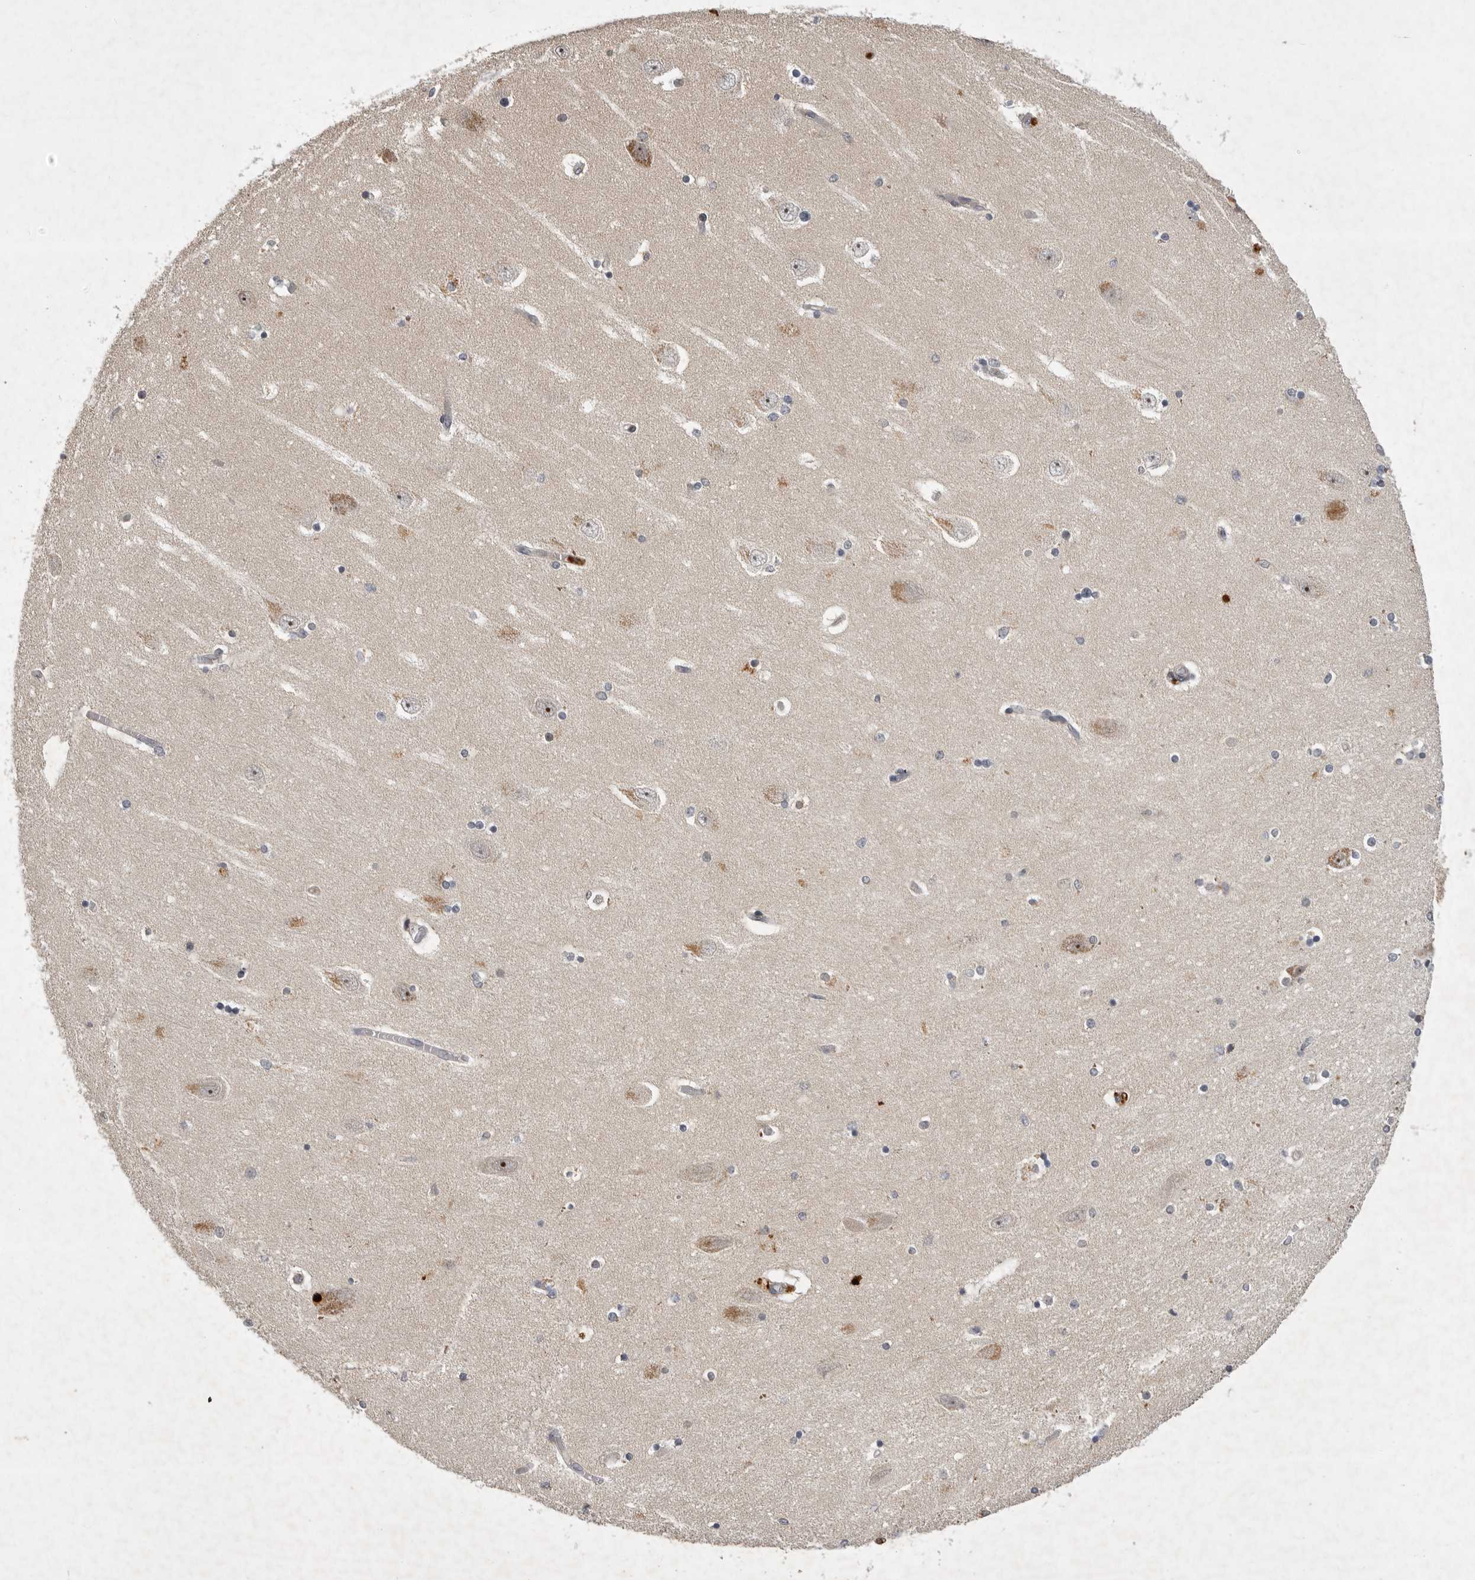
{"staining": {"intensity": "negative", "quantity": "none", "location": "none"}, "tissue": "hippocampus", "cell_type": "Glial cells", "image_type": "normal", "snomed": [{"axis": "morphology", "description": "Normal tissue, NOS"}, {"axis": "topography", "description": "Hippocampus"}], "caption": "Protein analysis of benign hippocampus shows no significant positivity in glial cells.", "gene": "UBE3D", "patient": {"sex": "female", "age": 54}}